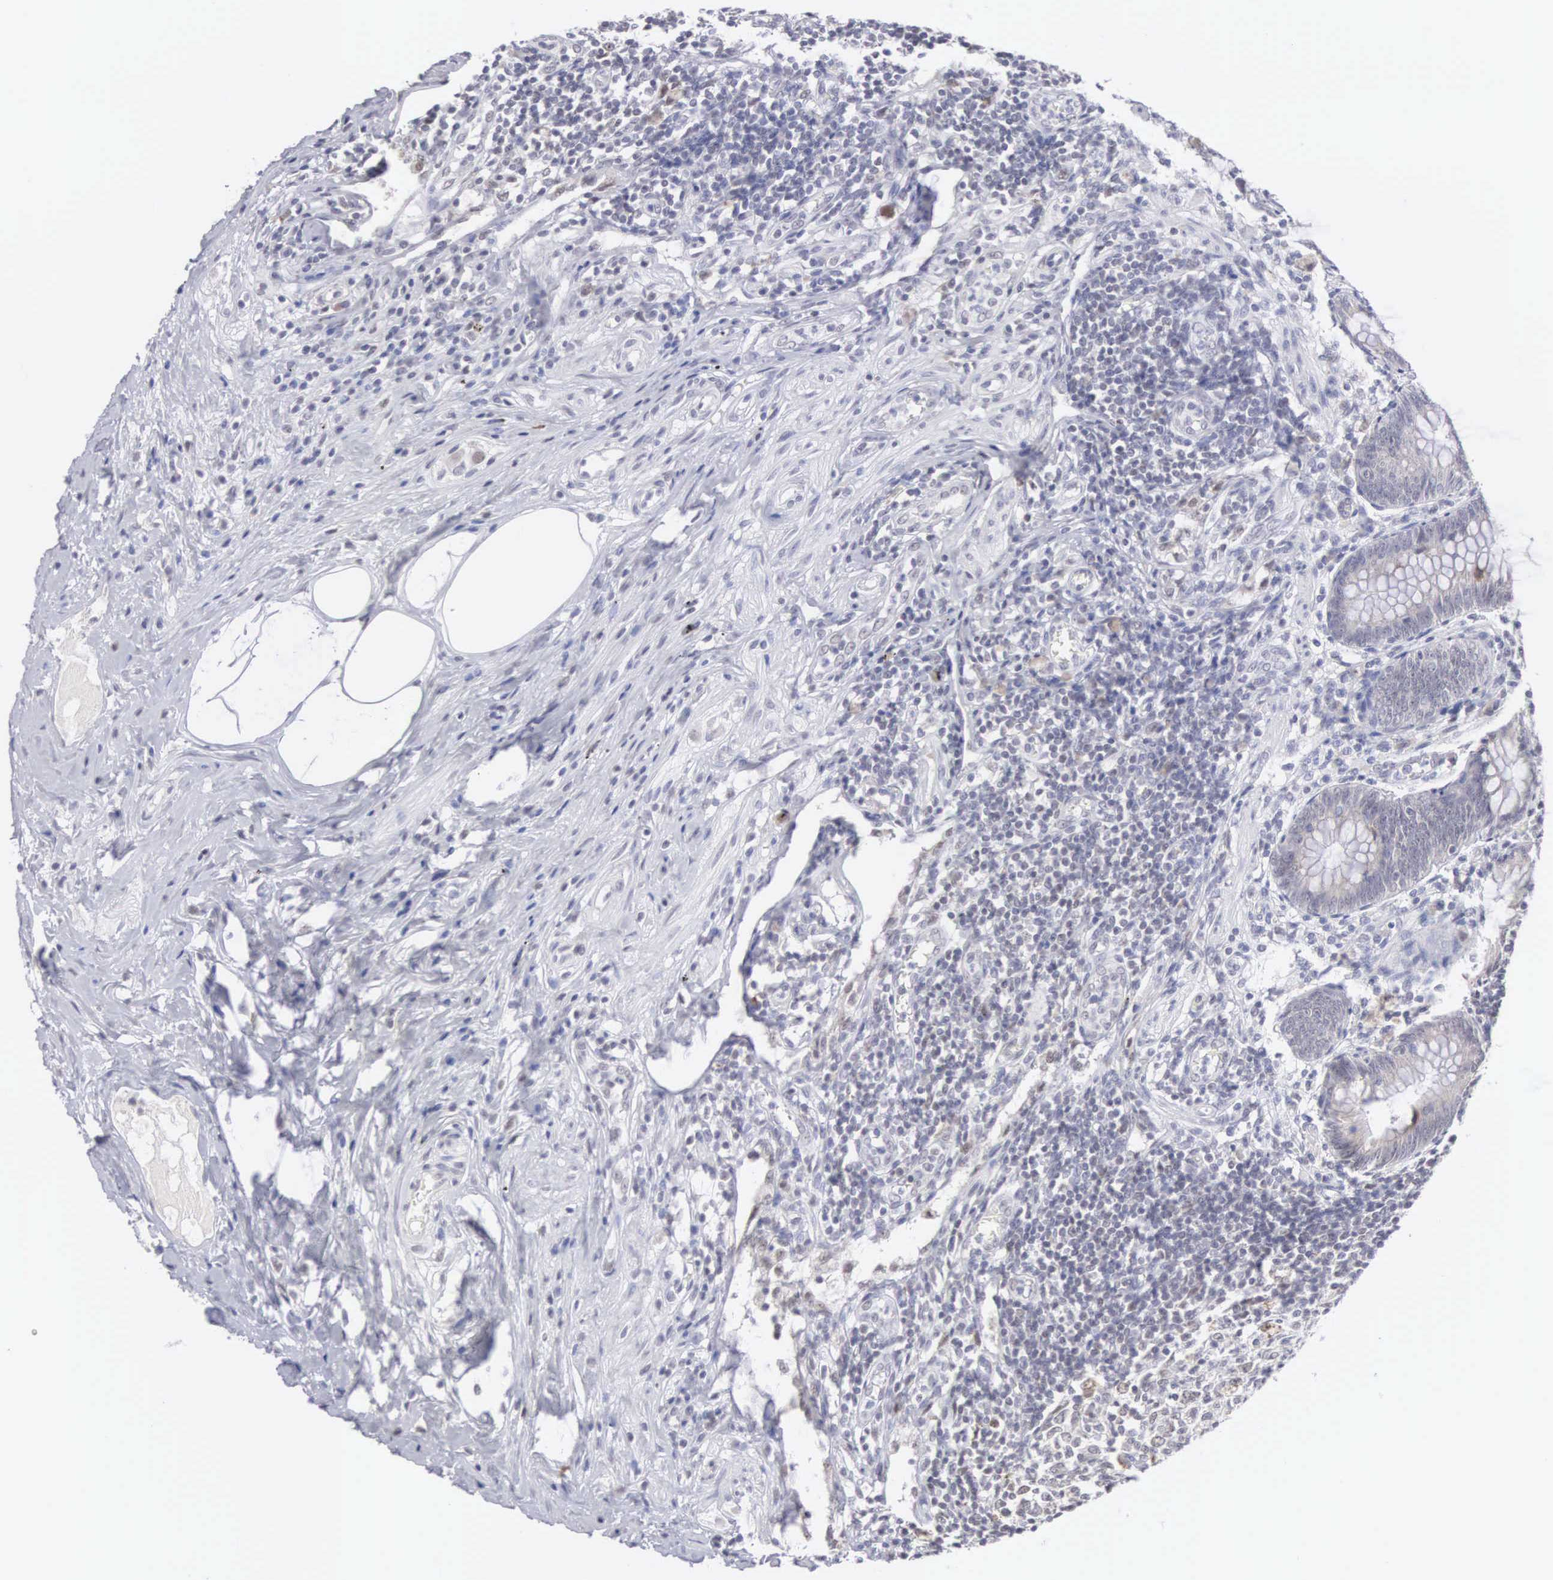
{"staining": {"intensity": "weak", "quantity": "<25%", "location": "cytoplasmic/membranous"}, "tissue": "appendix", "cell_type": "Glandular cells", "image_type": "normal", "snomed": [{"axis": "morphology", "description": "Normal tissue, NOS"}, {"axis": "topography", "description": "Appendix"}], "caption": "Human appendix stained for a protein using immunohistochemistry exhibits no positivity in glandular cells.", "gene": "MNAT1", "patient": {"sex": "female", "age": 34}}